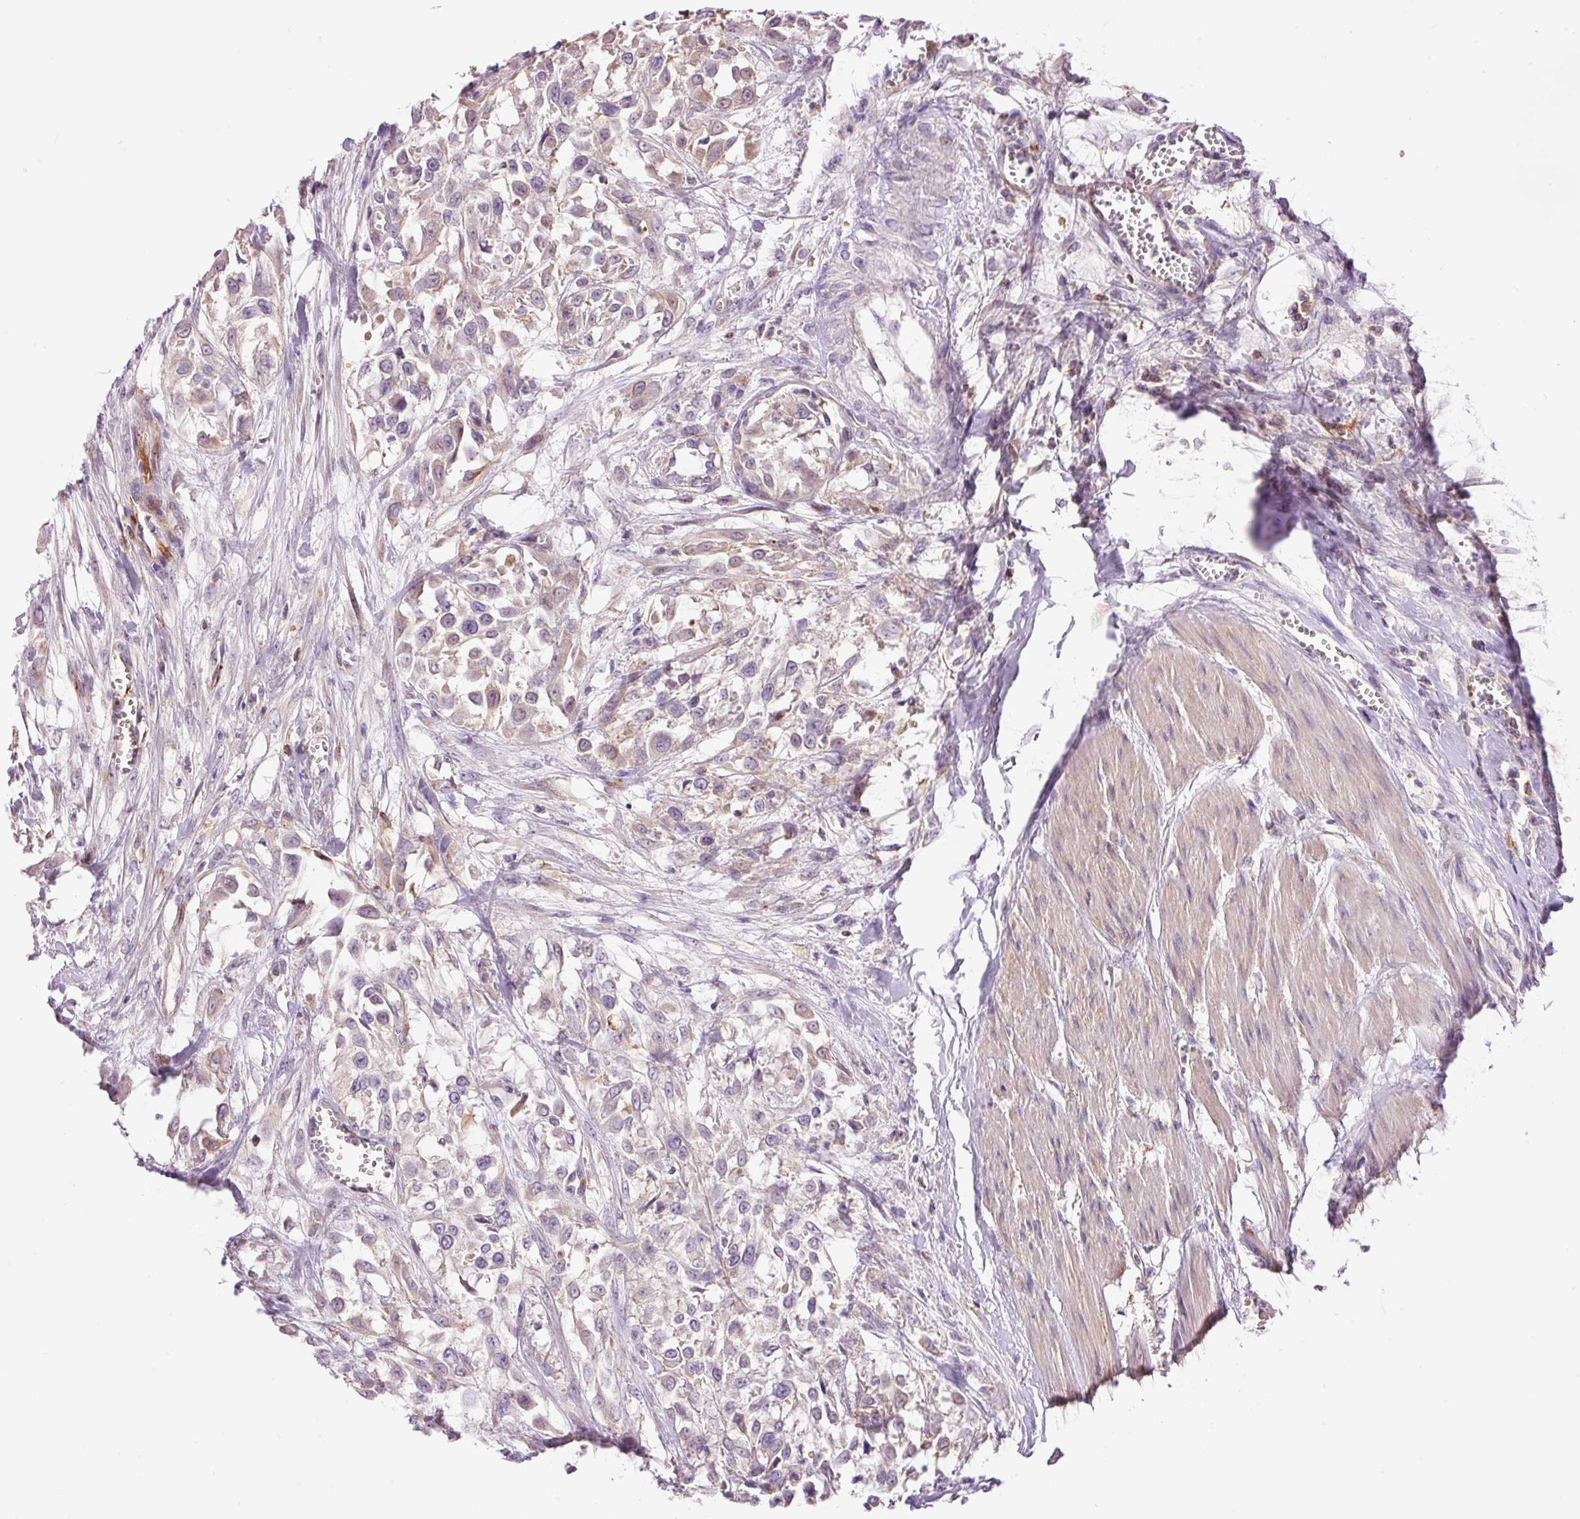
{"staining": {"intensity": "weak", "quantity": "<25%", "location": "cytoplasmic/membranous"}, "tissue": "urothelial cancer", "cell_type": "Tumor cells", "image_type": "cancer", "snomed": [{"axis": "morphology", "description": "Urothelial carcinoma, High grade"}, {"axis": "topography", "description": "Urinary bladder"}], "caption": "Urothelial cancer was stained to show a protein in brown. There is no significant staining in tumor cells.", "gene": "DOK6", "patient": {"sex": "male", "age": 57}}